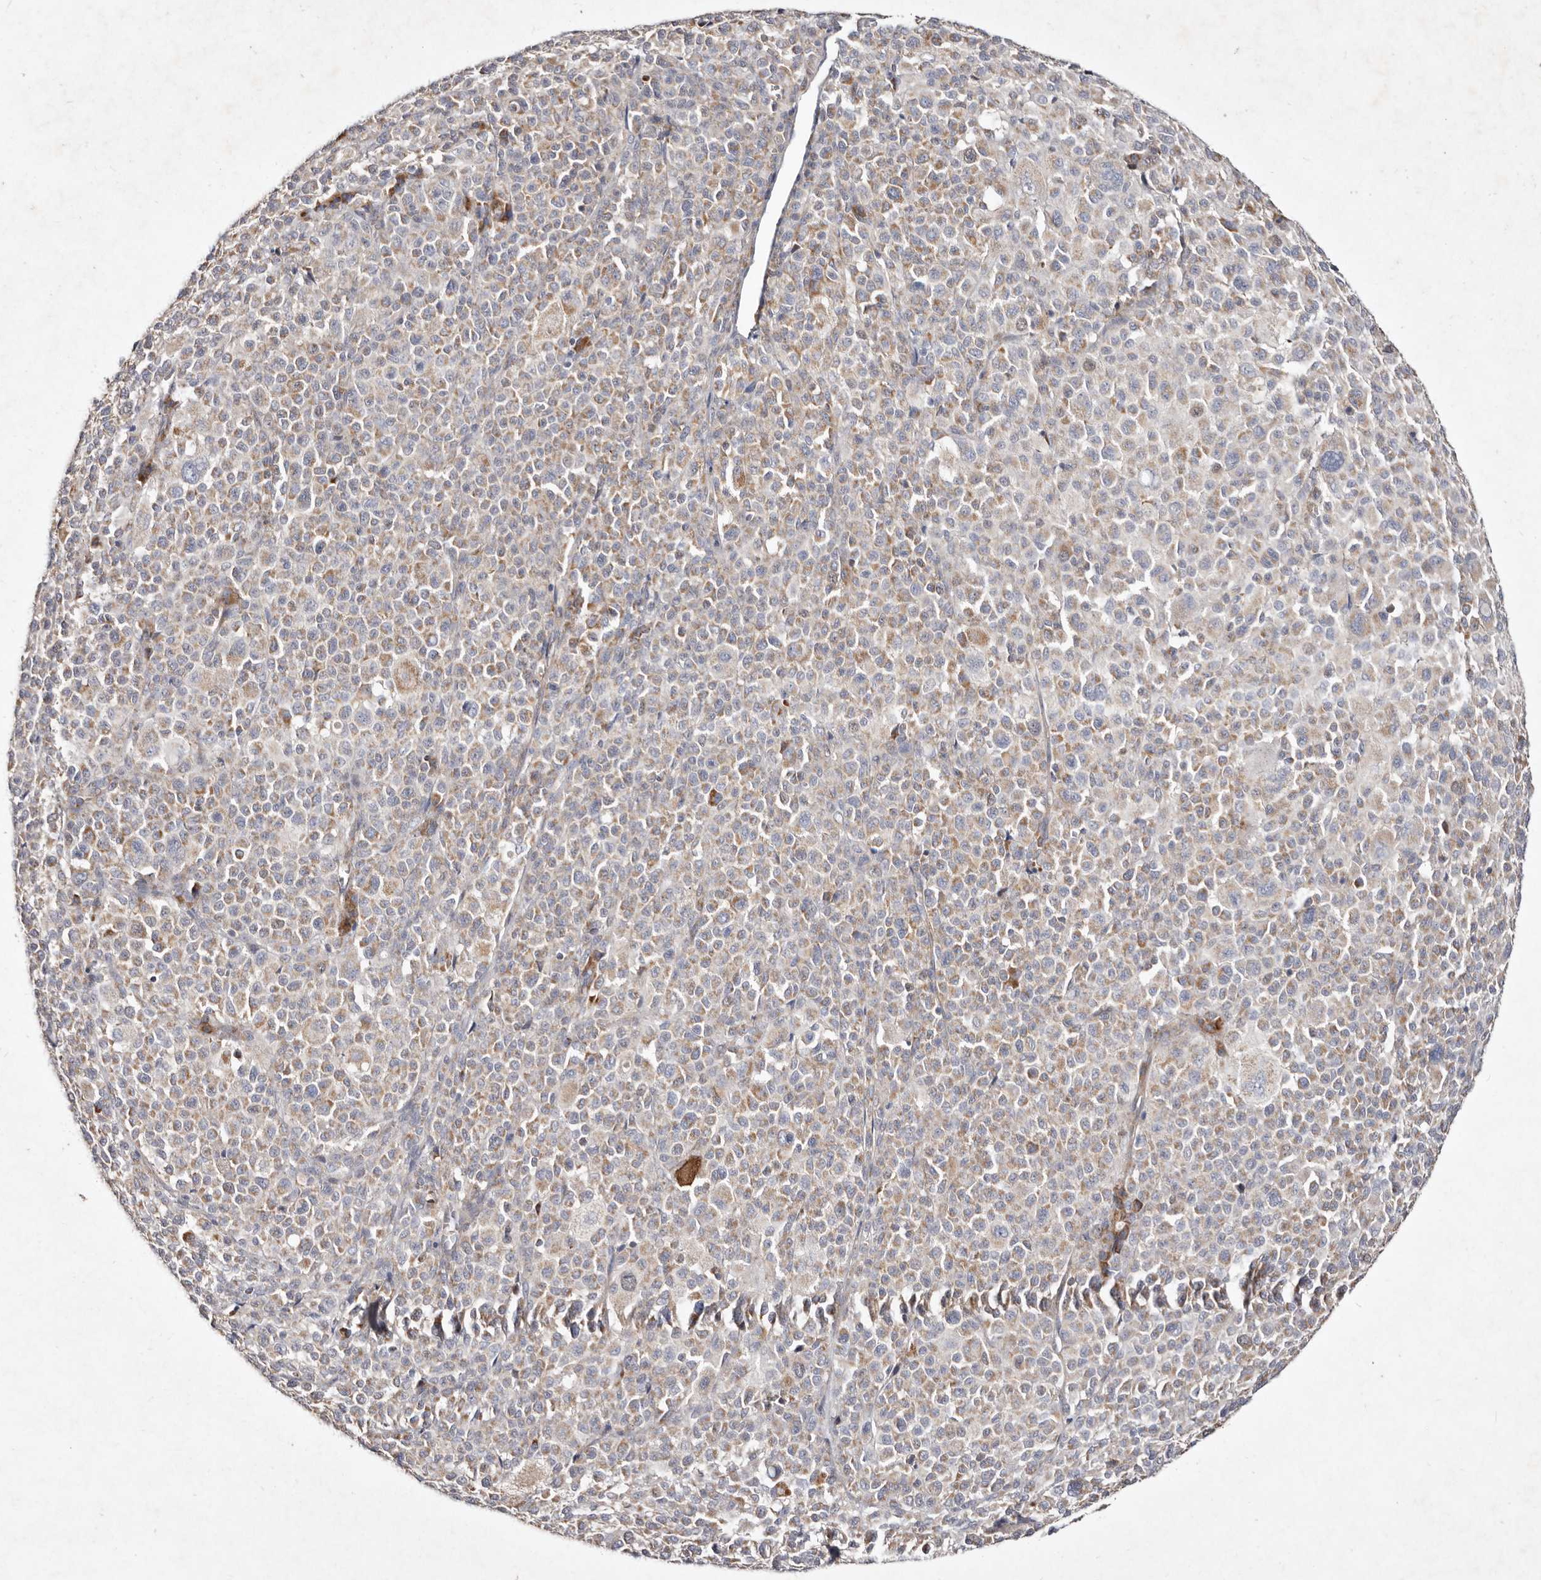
{"staining": {"intensity": "weak", "quantity": ">75%", "location": "cytoplasmic/membranous"}, "tissue": "melanoma", "cell_type": "Tumor cells", "image_type": "cancer", "snomed": [{"axis": "morphology", "description": "Malignant melanoma, Metastatic site"}, {"axis": "topography", "description": "Skin"}], "caption": "A low amount of weak cytoplasmic/membranous expression is appreciated in approximately >75% of tumor cells in melanoma tissue.", "gene": "SLC25A20", "patient": {"sex": "female", "age": 74}}